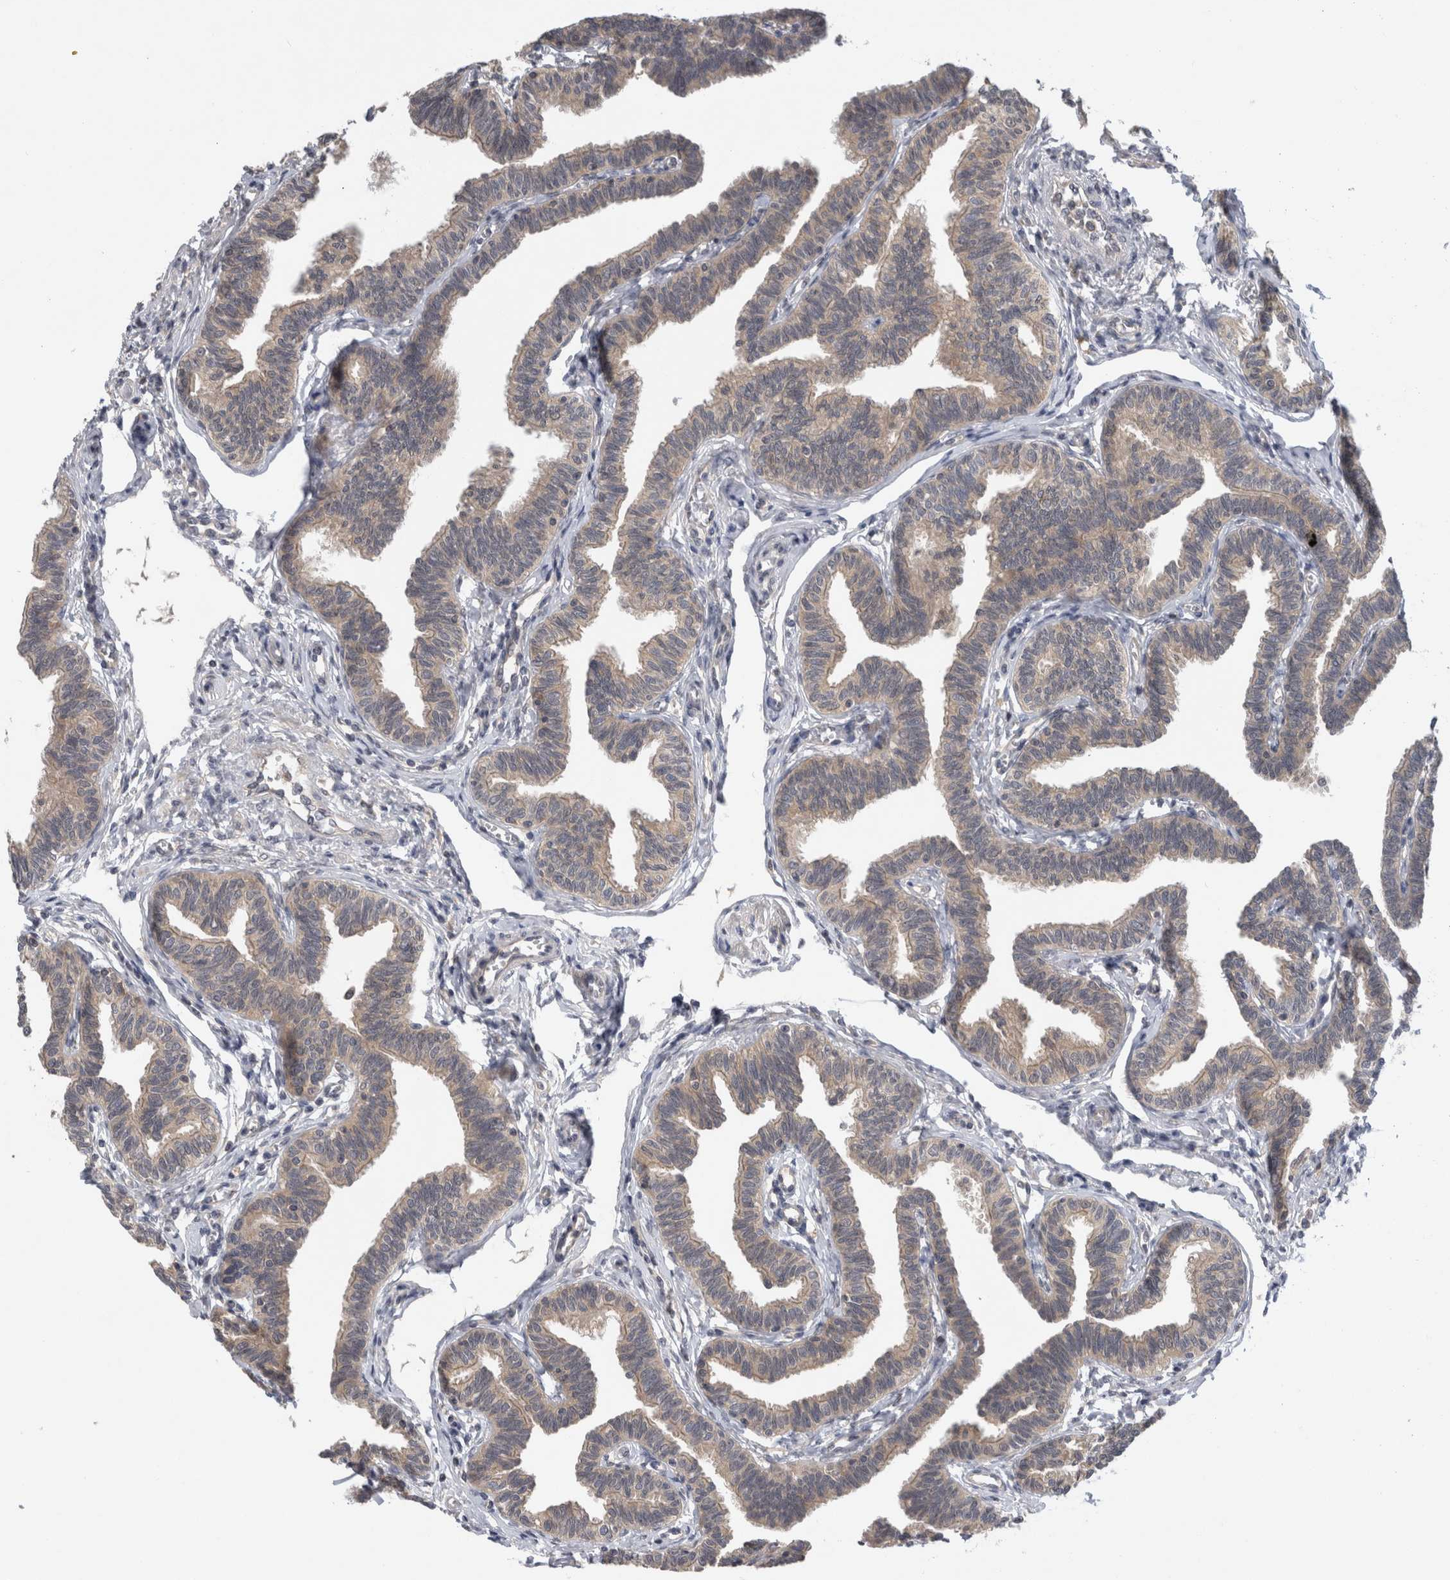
{"staining": {"intensity": "moderate", "quantity": ">75%", "location": "cytoplasmic/membranous"}, "tissue": "fallopian tube", "cell_type": "Glandular cells", "image_type": "normal", "snomed": [{"axis": "morphology", "description": "Normal tissue, NOS"}, {"axis": "topography", "description": "Fallopian tube"}, {"axis": "topography", "description": "Ovary"}], "caption": "The immunohistochemical stain labels moderate cytoplasmic/membranous expression in glandular cells of unremarkable fallopian tube. The staining was performed using DAB to visualize the protein expression in brown, while the nuclei were stained in blue with hematoxylin (Magnification: 20x).", "gene": "AASDHPPT", "patient": {"sex": "female", "age": 23}}